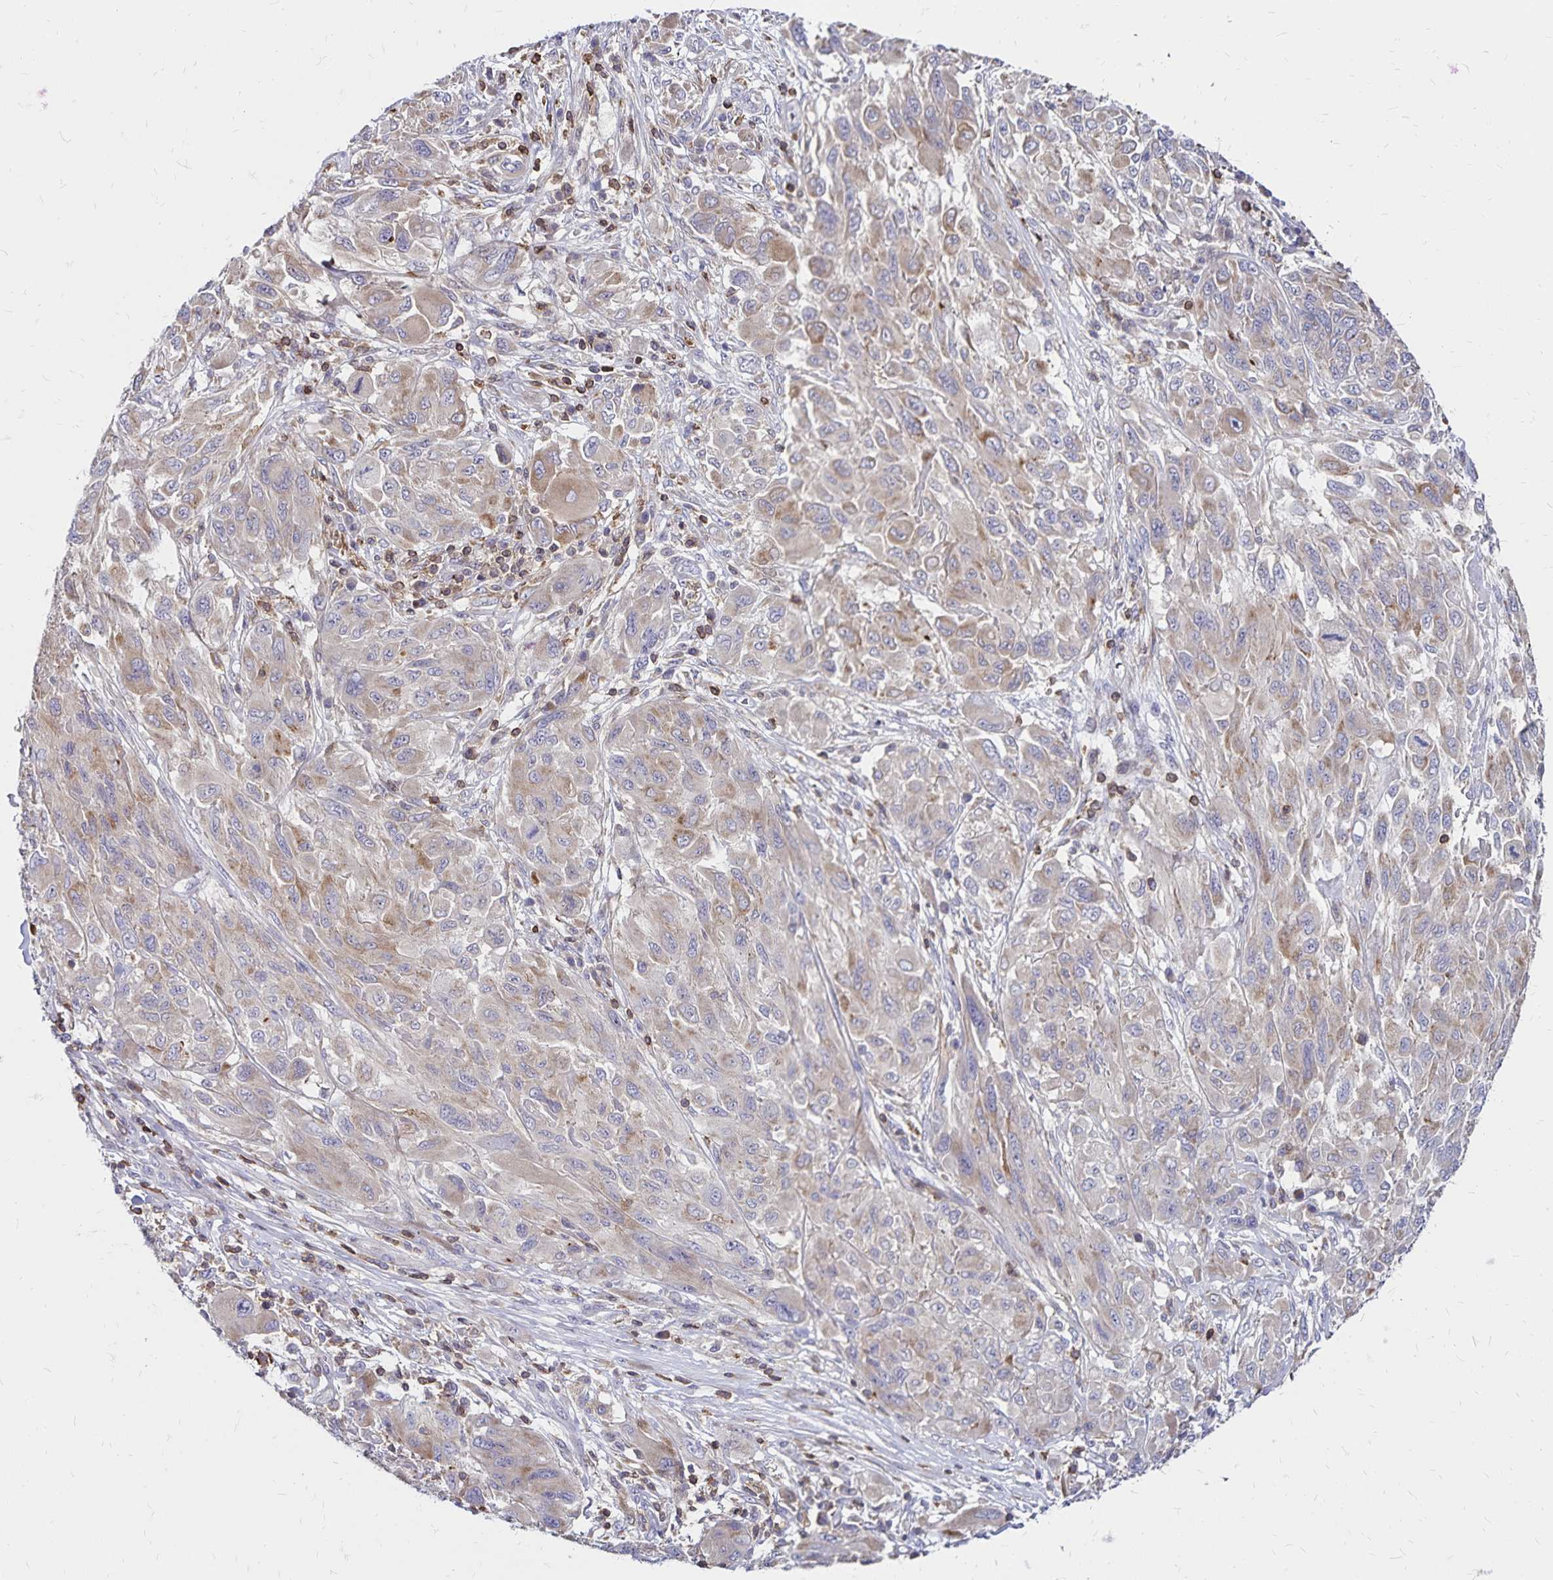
{"staining": {"intensity": "weak", "quantity": "25%-75%", "location": "cytoplasmic/membranous"}, "tissue": "melanoma", "cell_type": "Tumor cells", "image_type": "cancer", "snomed": [{"axis": "morphology", "description": "Malignant melanoma, NOS"}, {"axis": "topography", "description": "Skin"}], "caption": "This histopathology image displays malignant melanoma stained with immunohistochemistry to label a protein in brown. The cytoplasmic/membranous of tumor cells show weak positivity for the protein. Nuclei are counter-stained blue.", "gene": "NAGPA", "patient": {"sex": "female", "age": 91}}